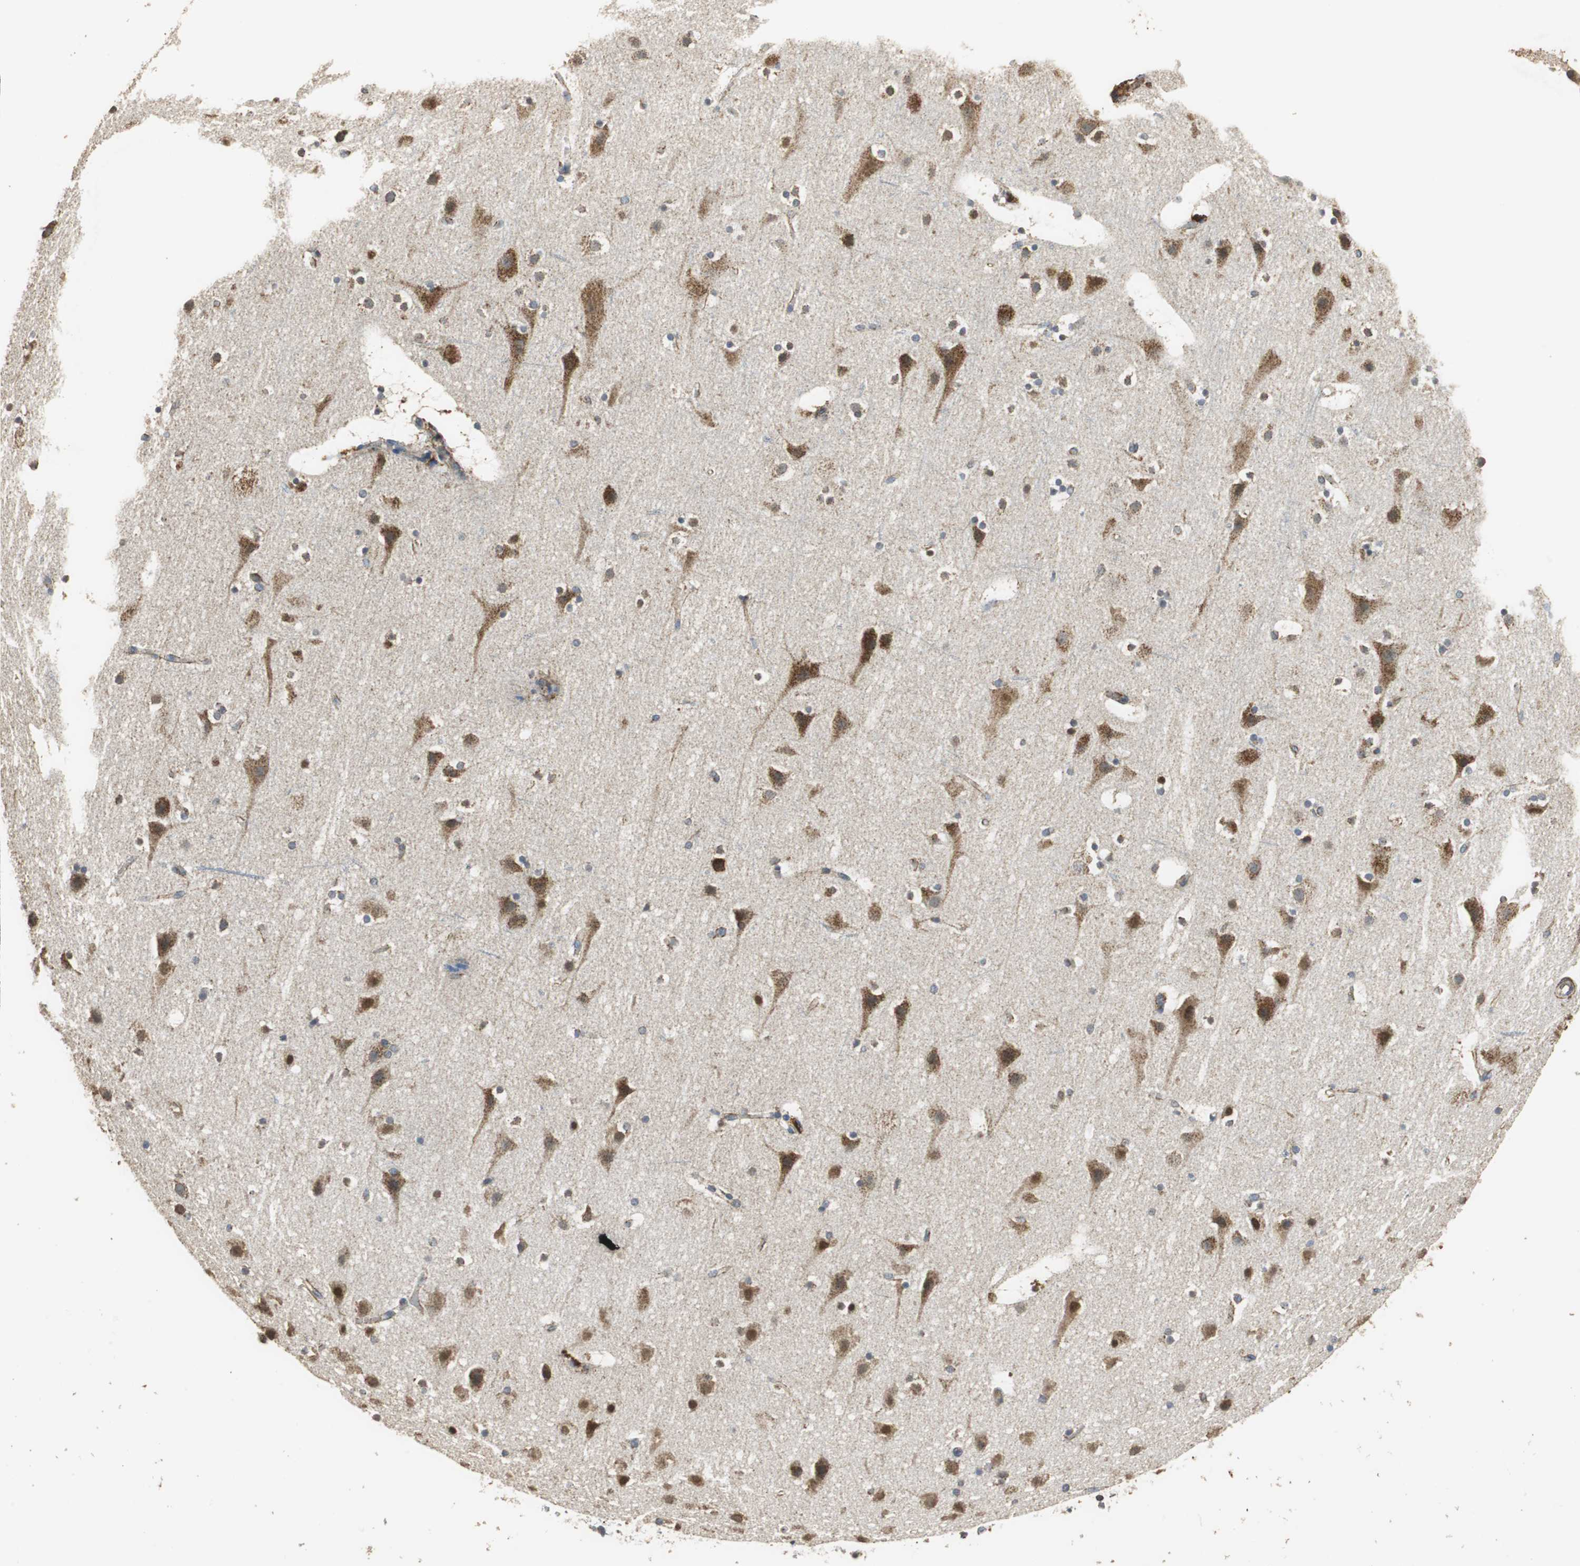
{"staining": {"intensity": "weak", "quantity": ">75%", "location": "cytoplasmic/membranous"}, "tissue": "cerebral cortex", "cell_type": "Endothelial cells", "image_type": "normal", "snomed": [{"axis": "morphology", "description": "Normal tissue, NOS"}, {"axis": "topography", "description": "Cerebral cortex"}], "caption": "Human cerebral cortex stained with a brown dye reveals weak cytoplasmic/membranous positive positivity in approximately >75% of endothelial cells.", "gene": "NNT", "patient": {"sex": "male", "age": 45}}